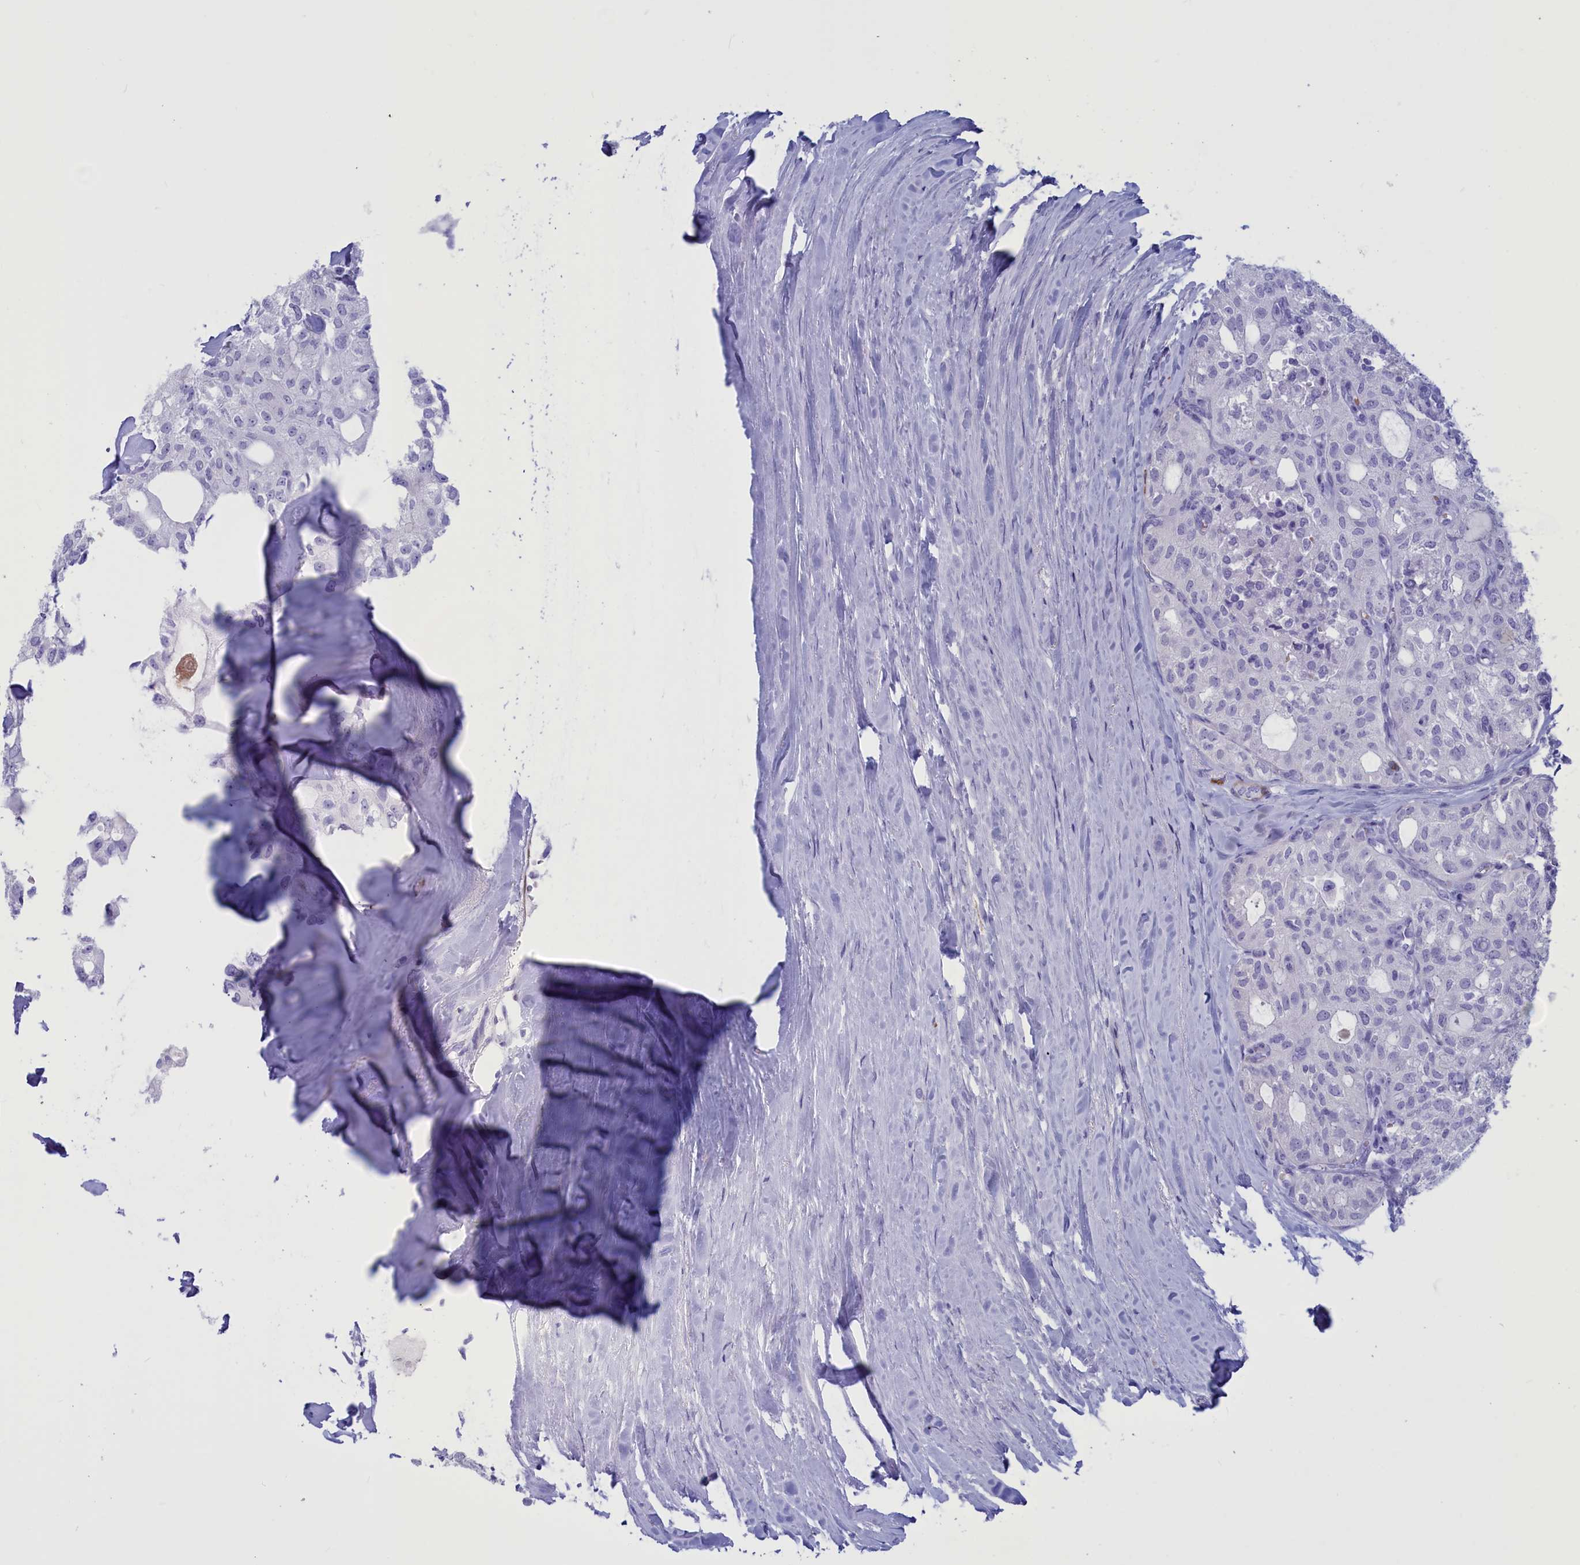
{"staining": {"intensity": "negative", "quantity": "none", "location": "none"}, "tissue": "thyroid cancer", "cell_type": "Tumor cells", "image_type": "cancer", "snomed": [{"axis": "morphology", "description": "Follicular adenoma carcinoma, NOS"}, {"axis": "topography", "description": "Thyroid gland"}], "caption": "DAB immunohistochemical staining of thyroid follicular adenoma carcinoma shows no significant expression in tumor cells.", "gene": "GAPDHS", "patient": {"sex": "male", "age": 75}}